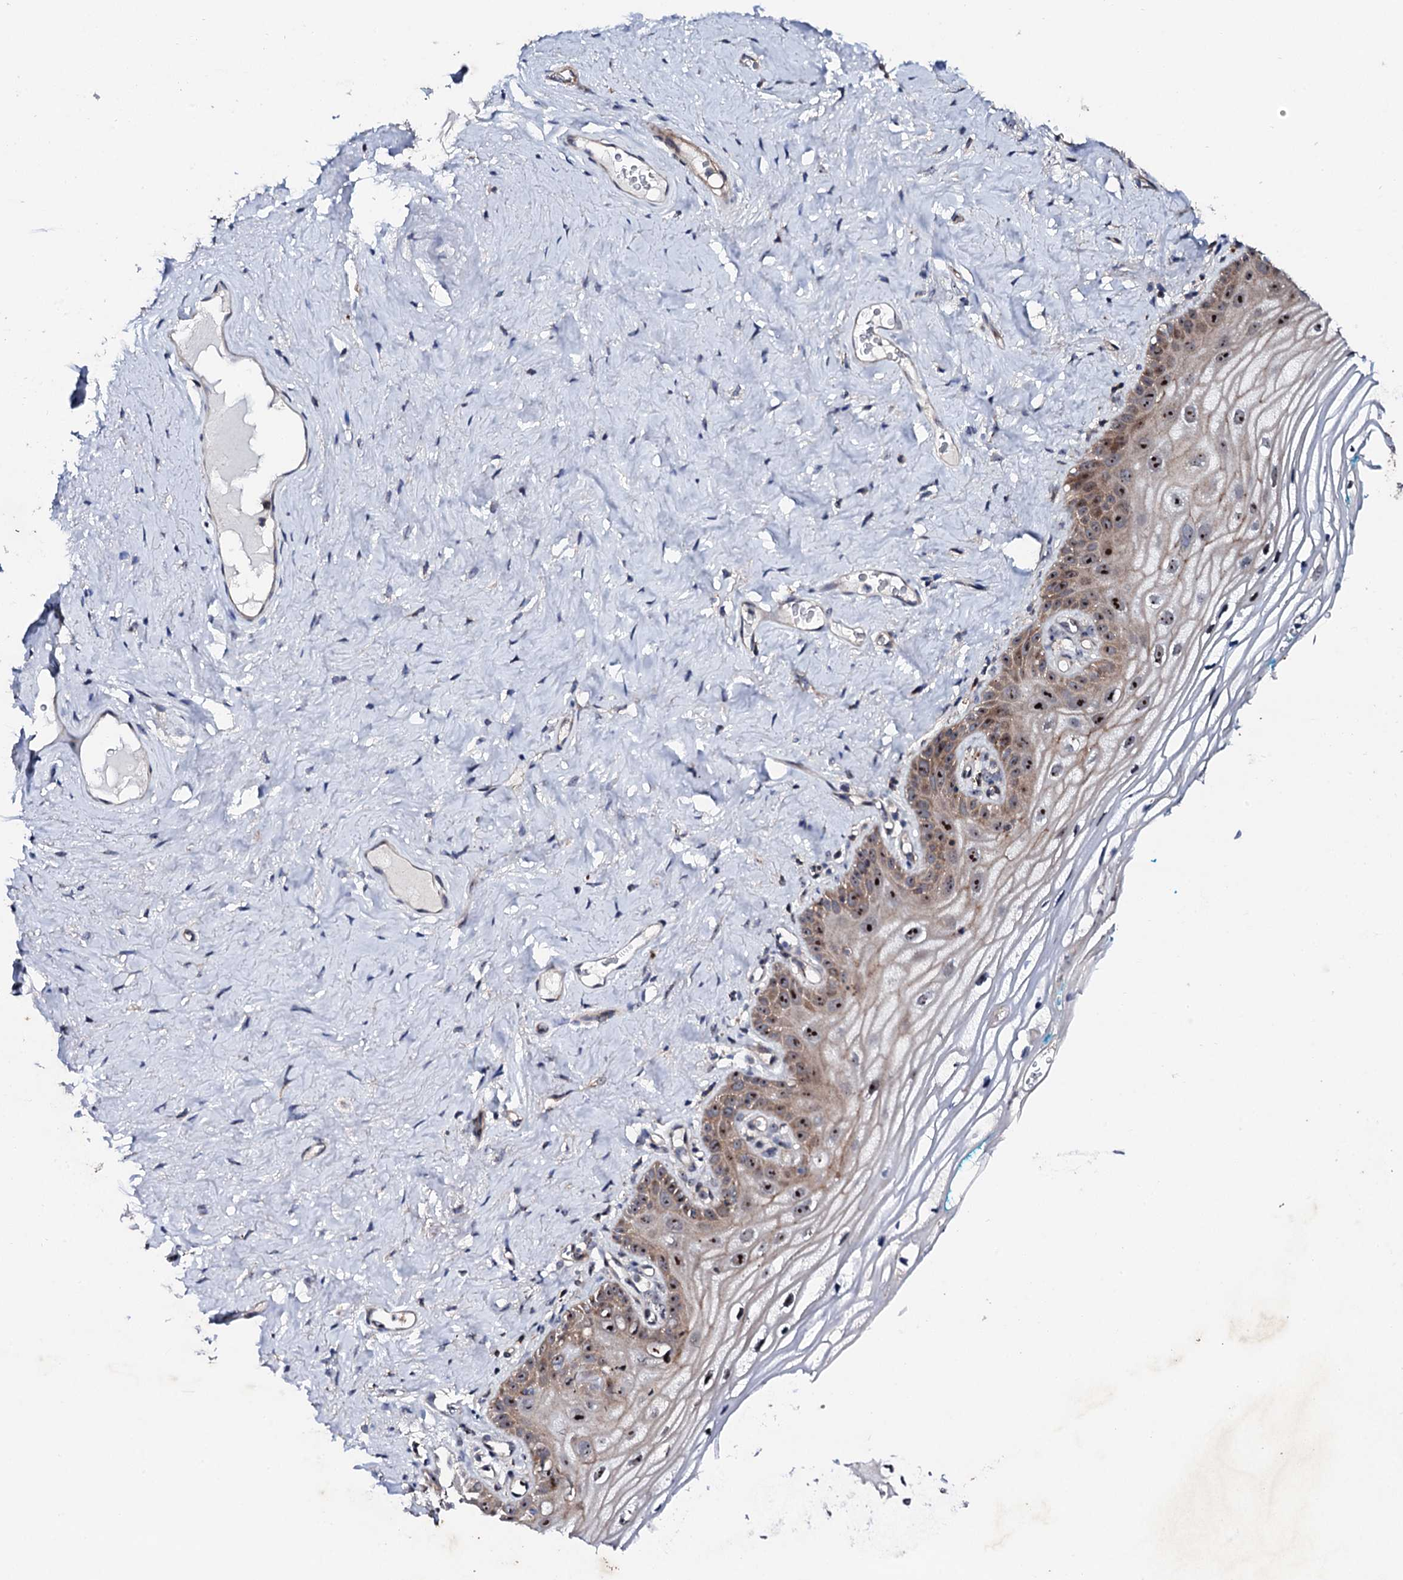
{"staining": {"intensity": "moderate", "quantity": "25%-75%", "location": "nuclear"}, "tissue": "vagina", "cell_type": "Squamous epithelial cells", "image_type": "normal", "snomed": [{"axis": "morphology", "description": "Normal tissue, NOS"}, {"axis": "topography", "description": "Vagina"}], "caption": "Protein staining displays moderate nuclear staining in about 25%-75% of squamous epithelial cells in normal vagina. The protein is shown in brown color, while the nuclei are stained blue.", "gene": "GTPBP4", "patient": {"sex": "female", "age": 68}}